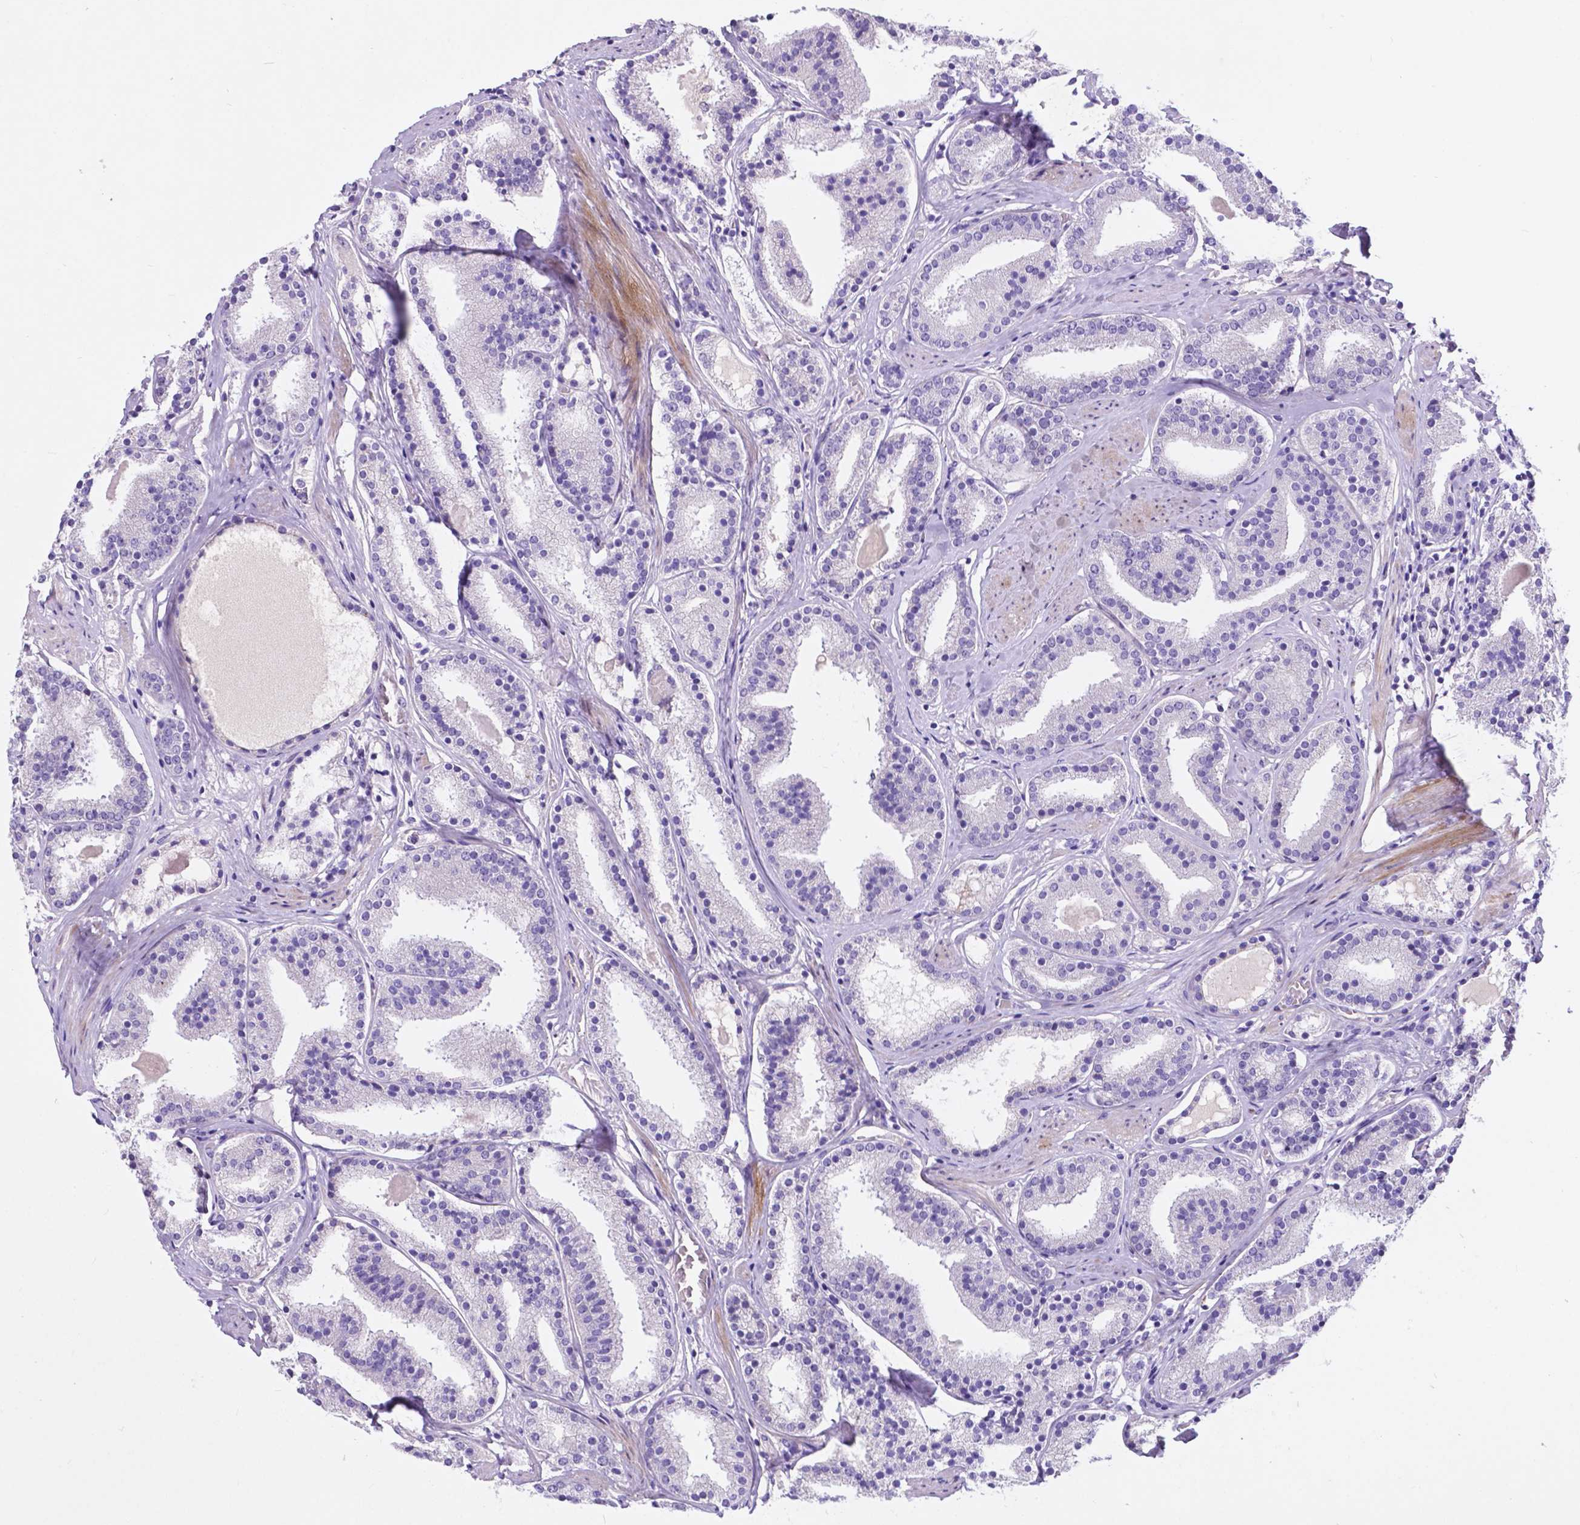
{"staining": {"intensity": "negative", "quantity": "none", "location": "none"}, "tissue": "prostate cancer", "cell_type": "Tumor cells", "image_type": "cancer", "snomed": [{"axis": "morphology", "description": "Adenocarcinoma, High grade"}, {"axis": "topography", "description": "Prostate"}], "caption": "High power microscopy image of an immunohistochemistry histopathology image of prostate cancer (adenocarcinoma (high-grade)), revealing no significant staining in tumor cells.", "gene": "PFKFB4", "patient": {"sex": "male", "age": 63}}